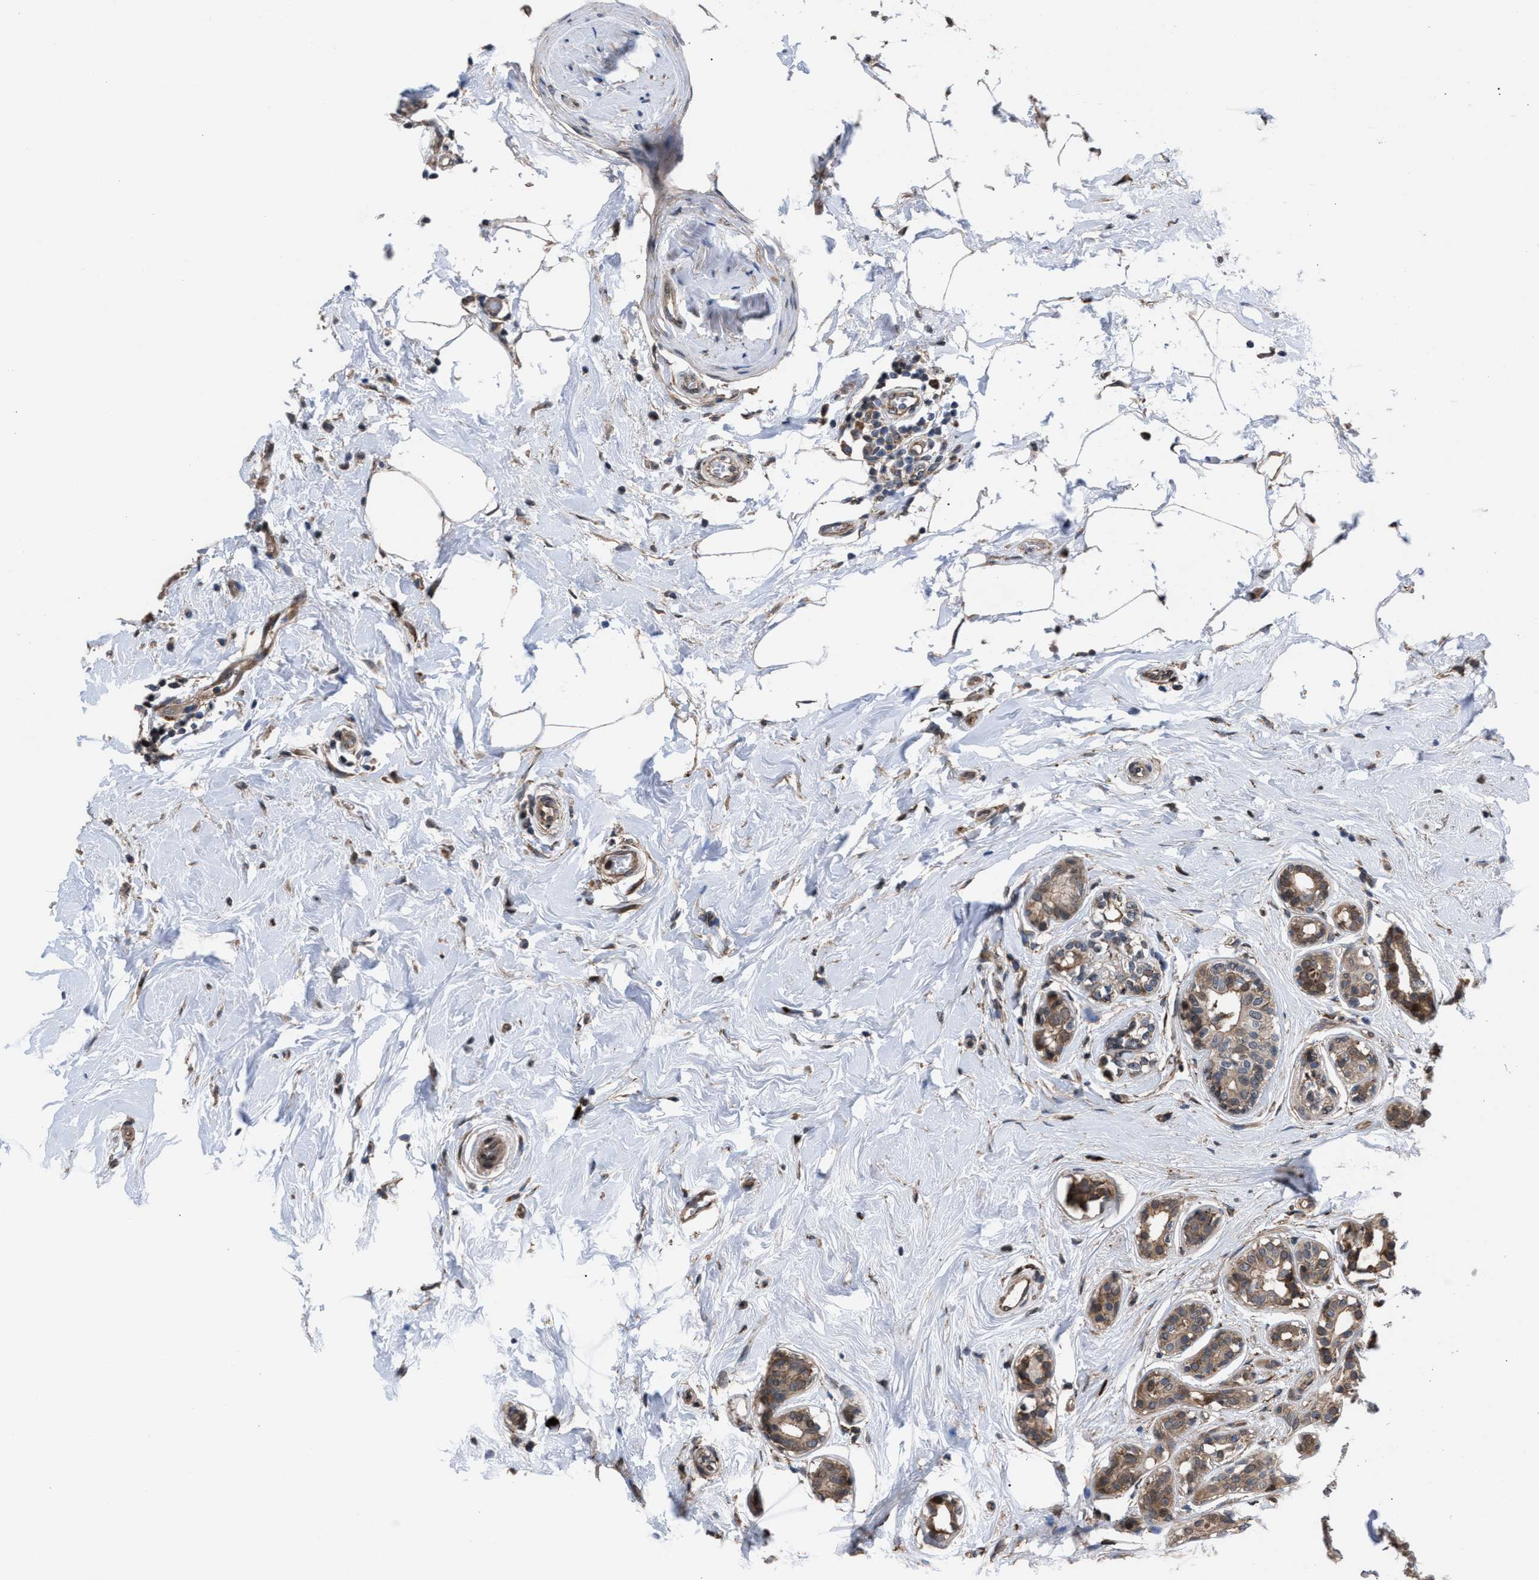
{"staining": {"intensity": "moderate", "quantity": ">75%", "location": "cytoplasmic/membranous"}, "tissue": "breast cancer", "cell_type": "Tumor cells", "image_type": "cancer", "snomed": [{"axis": "morphology", "description": "Duct carcinoma"}, {"axis": "topography", "description": "Breast"}], "caption": "Immunohistochemical staining of breast cancer (infiltrating ductal carcinoma) exhibits medium levels of moderate cytoplasmic/membranous protein expression in about >75% of tumor cells.", "gene": "TP53BP2", "patient": {"sex": "female", "age": 55}}